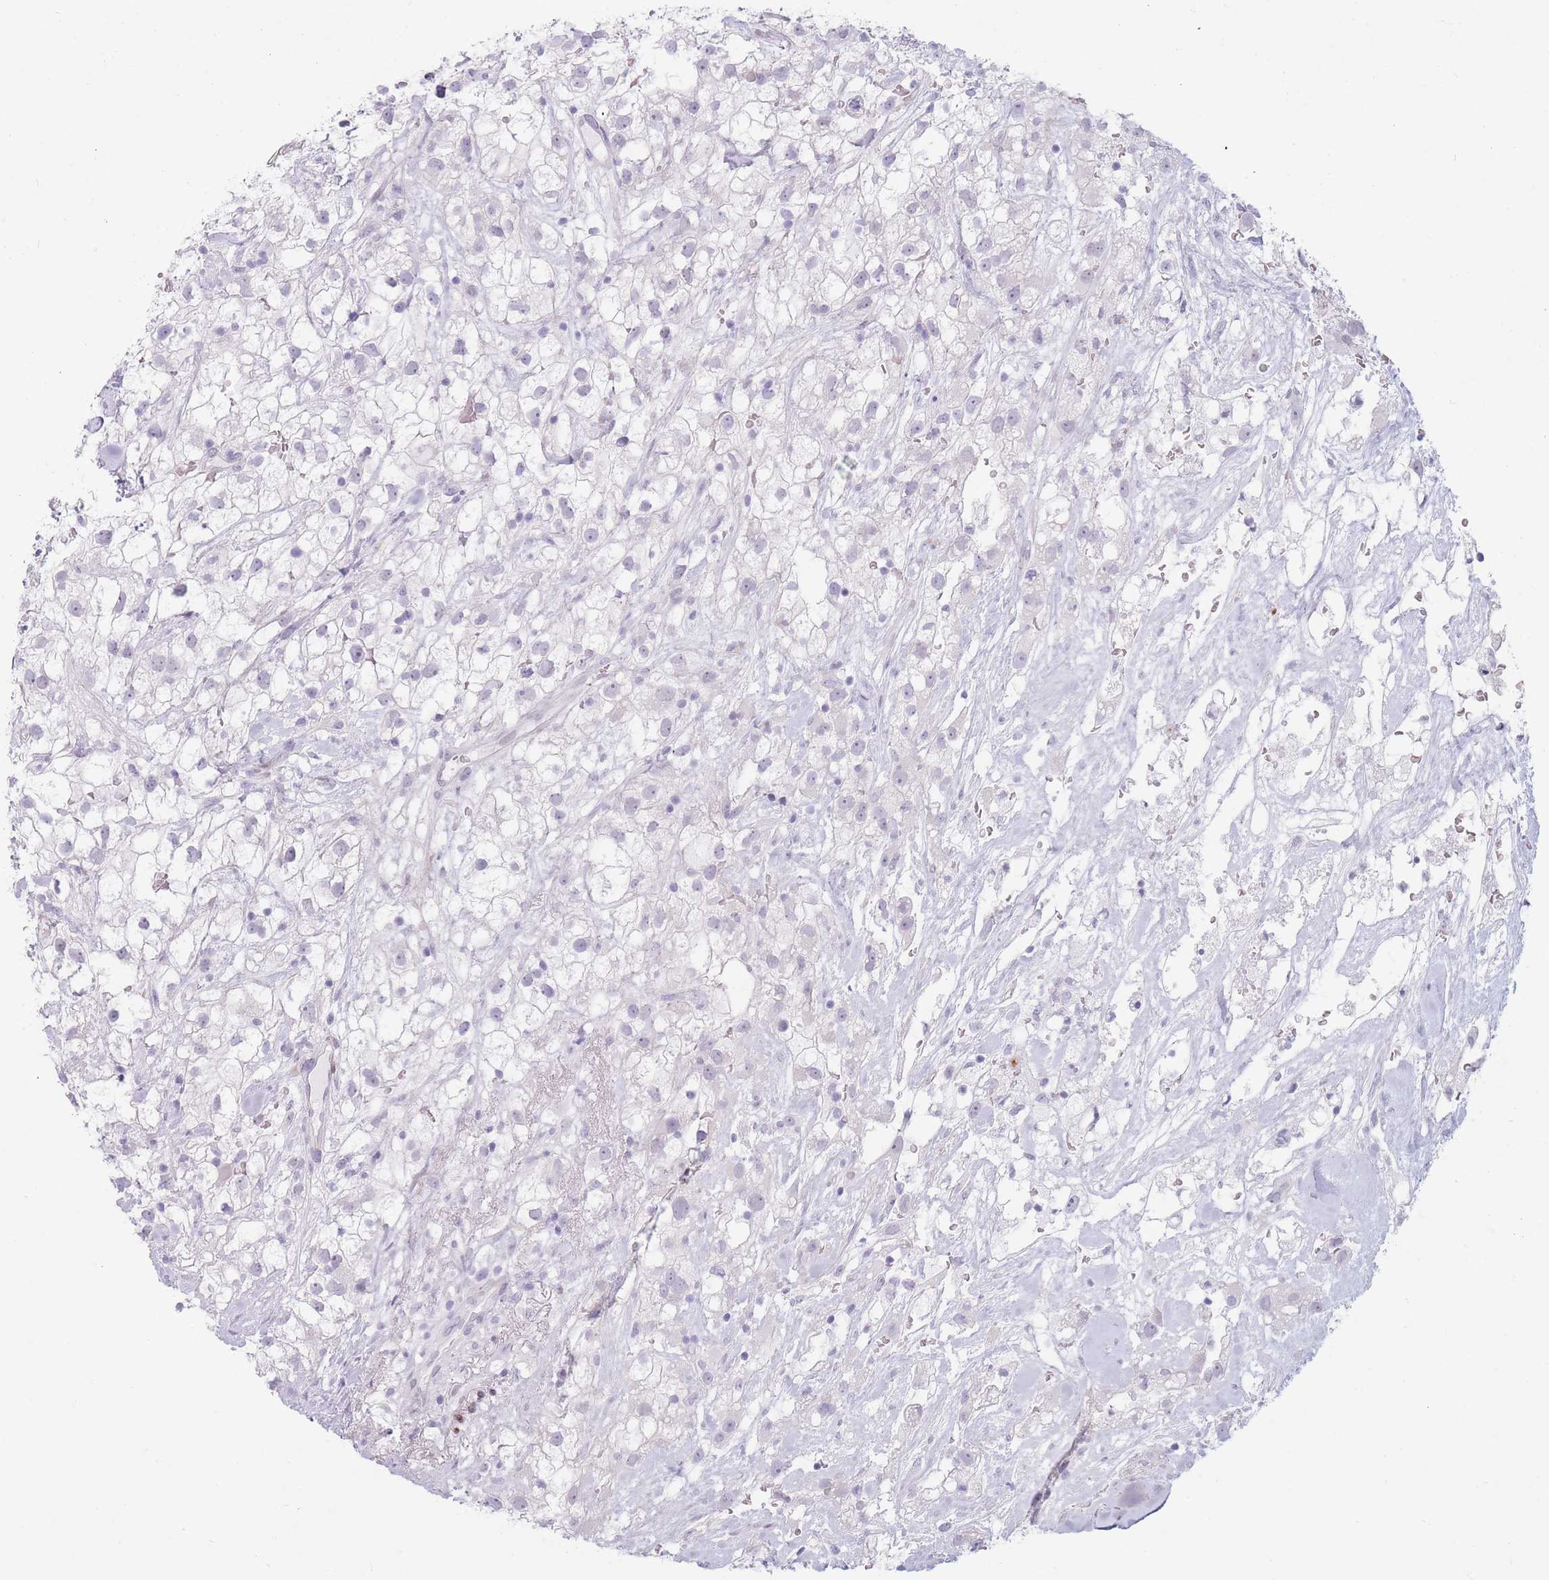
{"staining": {"intensity": "negative", "quantity": "none", "location": "none"}, "tissue": "renal cancer", "cell_type": "Tumor cells", "image_type": "cancer", "snomed": [{"axis": "morphology", "description": "Adenocarcinoma, NOS"}, {"axis": "topography", "description": "Kidney"}], "caption": "Immunohistochemistry (IHC) of human renal cancer (adenocarcinoma) reveals no positivity in tumor cells.", "gene": "IFNA6", "patient": {"sex": "male", "age": 59}}